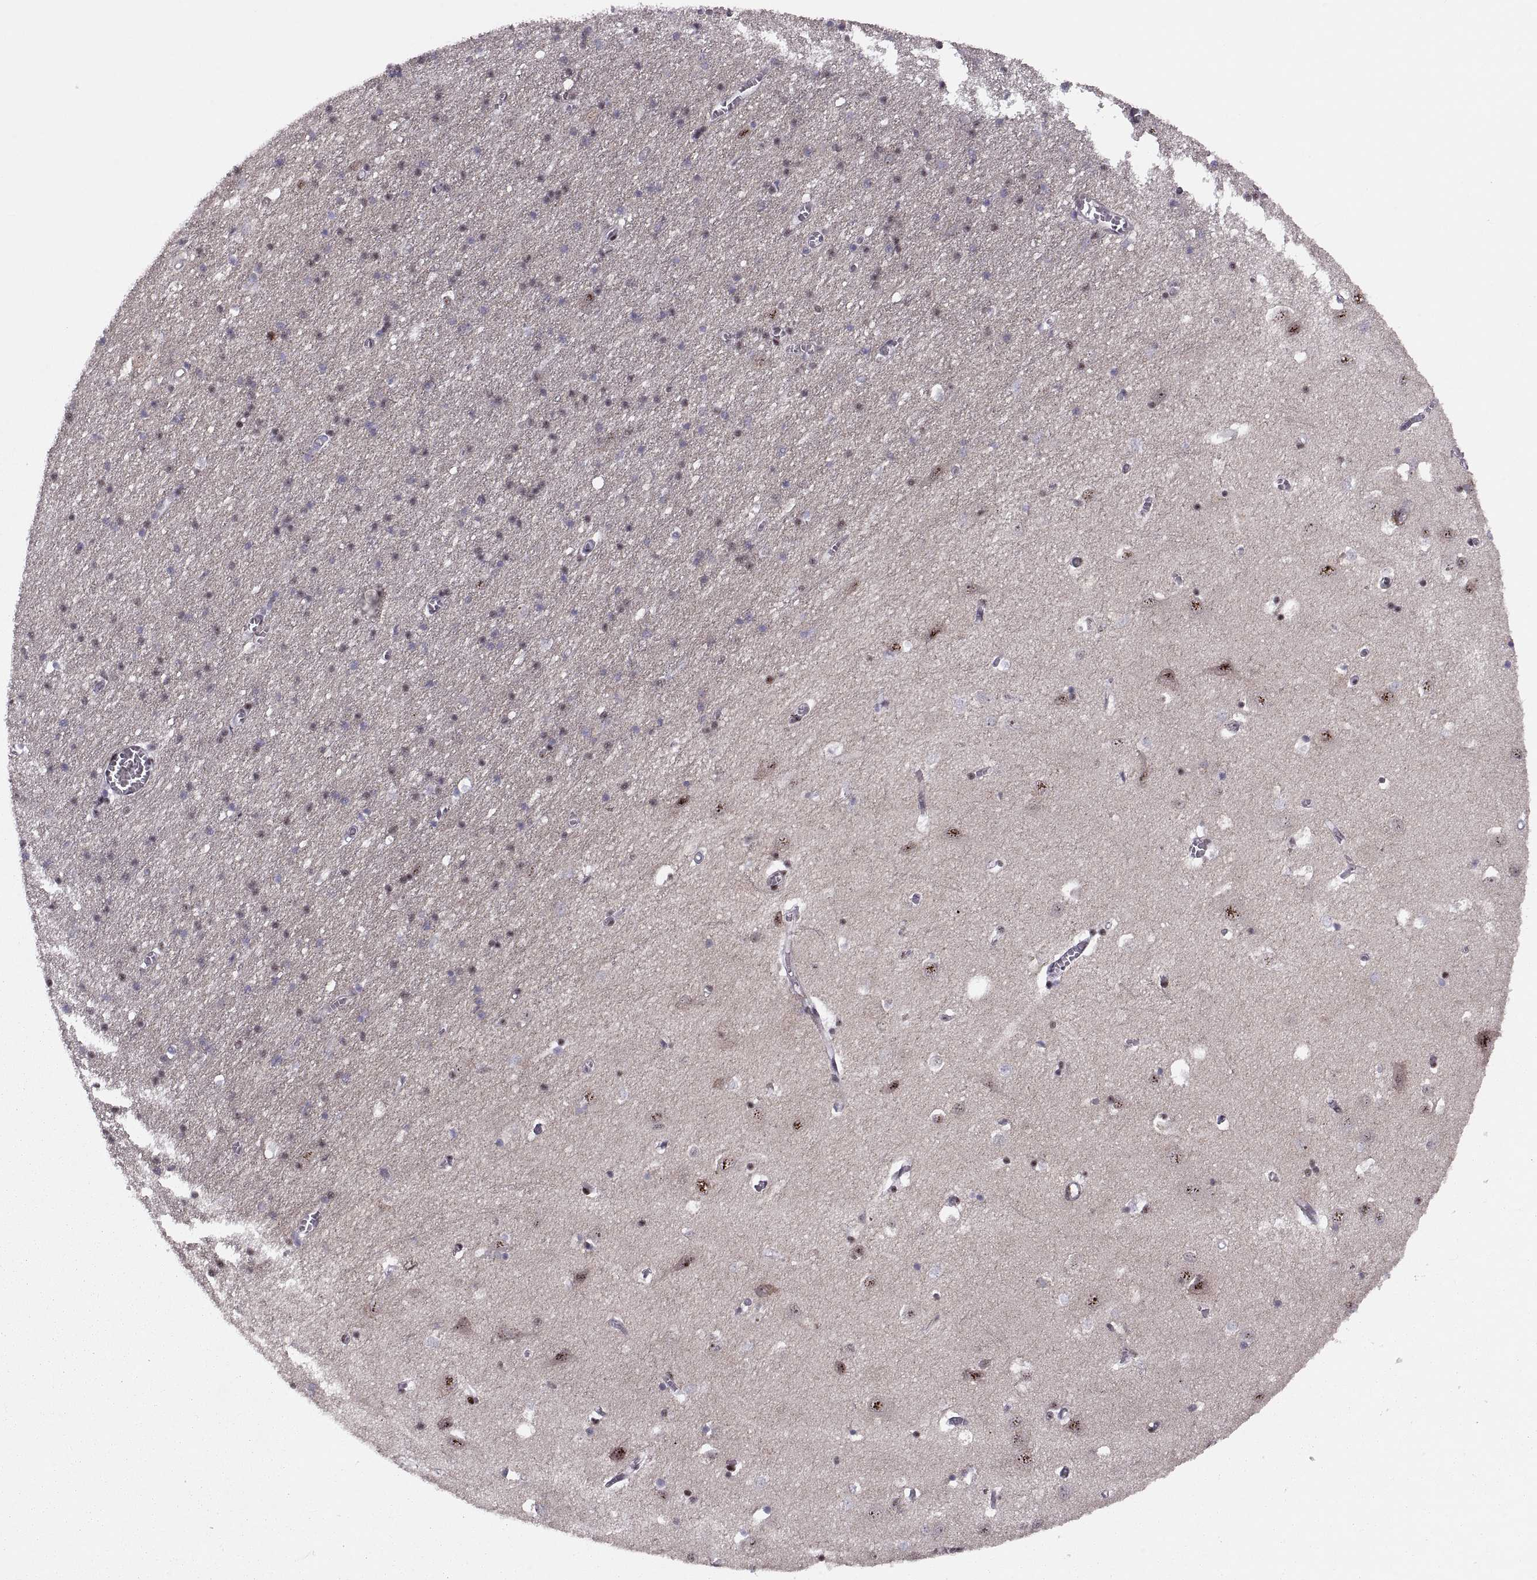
{"staining": {"intensity": "moderate", "quantity": "25%-75%", "location": "nuclear"}, "tissue": "cerebral cortex", "cell_type": "Endothelial cells", "image_type": "normal", "snomed": [{"axis": "morphology", "description": "Normal tissue, NOS"}, {"axis": "topography", "description": "Cerebral cortex"}], "caption": "Cerebral cortex stained for a protein (brown) demonstrates moderate nuclear positive expression in about 25%-75% of endothelial cells.", "gene": "ZCCHC17", "patient": {"sex": "male", "age": 70}}